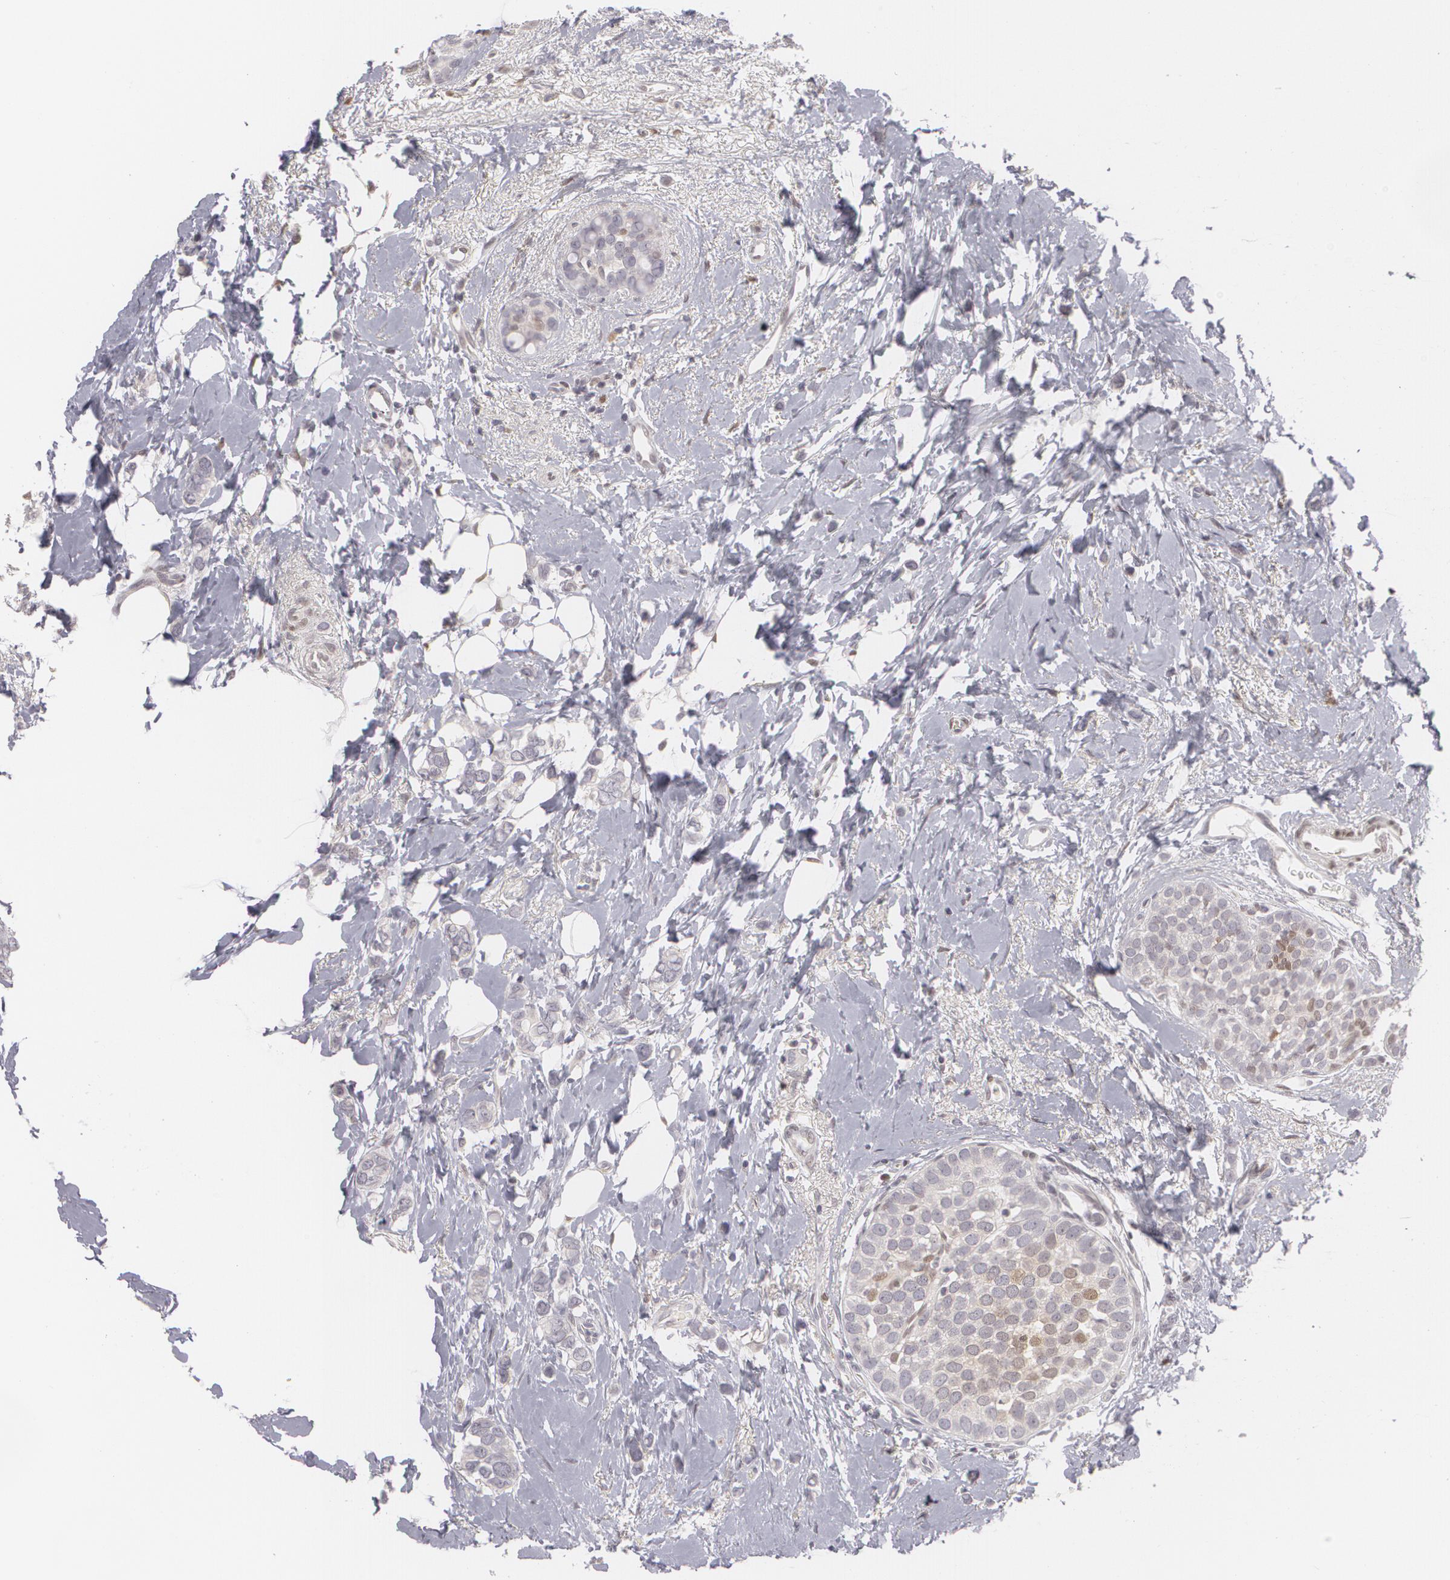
{"staining": {"intensity": "weak", "quantity": "<25%", "location": "nuclear"}, "tissue": "breast cancer", "cell_type": "Tumor cells", "image_type": "cancer", "snomed": [{"axis": "morphology", "description": "Duct carcinoma"}, {"axis": "topography", "description": "Breast"}], "caption": "Tumor cells are negative for protein expression in human breast cancer.", "gene": "ZBTB16", "patient": {"sex": "female", "age": 72}}